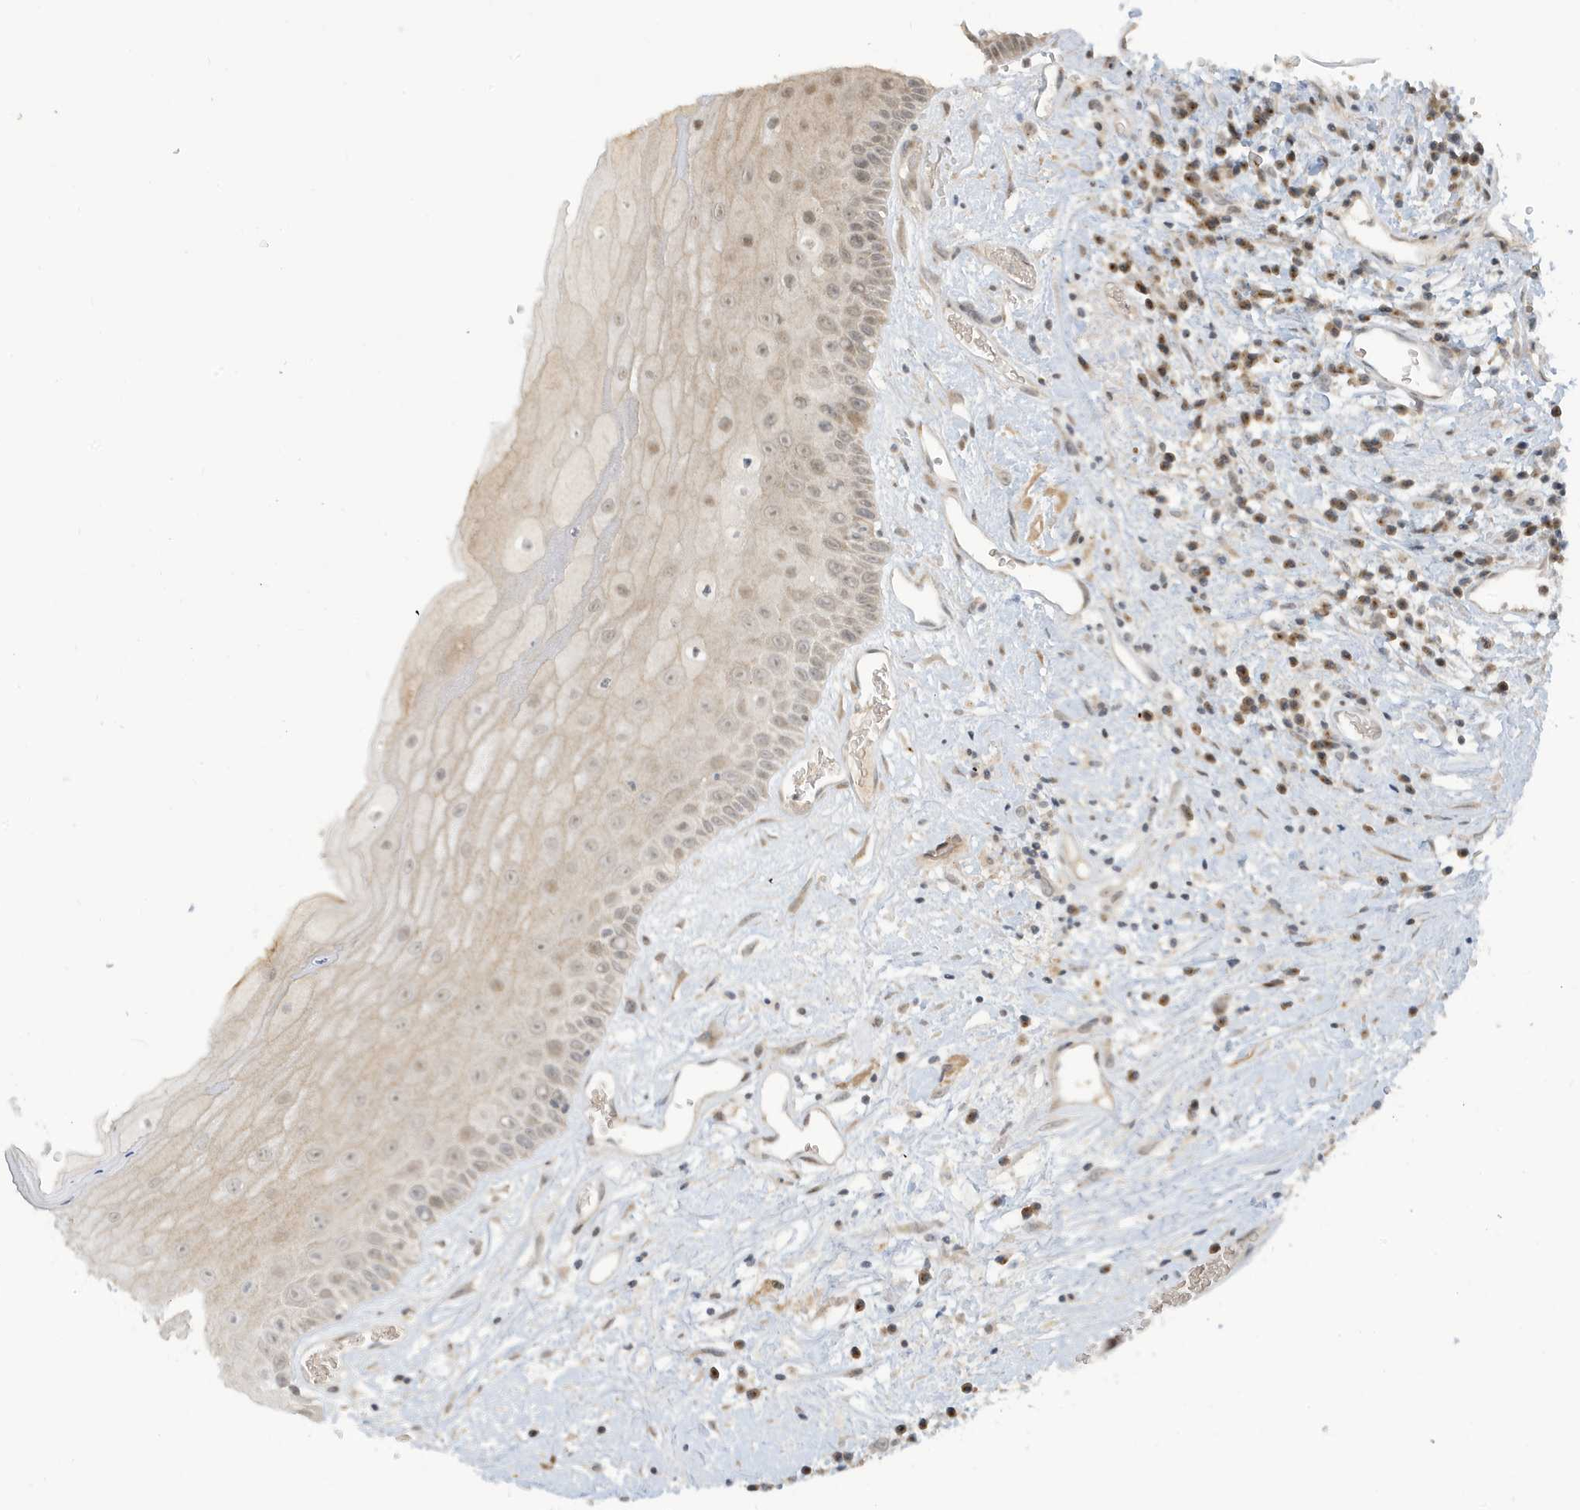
{"staining": {"intensity": "moderate", "quantity": "25%-75%", "location": "cytoplasmic/membranous,nuclear"}, "tissue": "oral mucosa", "cell_type": "Squamous epithelial cells", "image_type": "normal", "snomed": [{"axis": "morphology", "description": "Normal tissue, NOS"}, {"axis": "topography", "description": "Oral tissue"}], "caption": "Protein expression by immunohistochemistry (IHC) reveals moderate cytoplasmic/membranous,nuclear expression in approximately 25%-75% of squamous epithelial cells in normal oral mucosa. Immunohistochemistry (ihc) stains the protein of interest in brown and the nuclei are stained blue.", "gene": "PRRT3", "patient": {"sex": "female", "age": 76}}